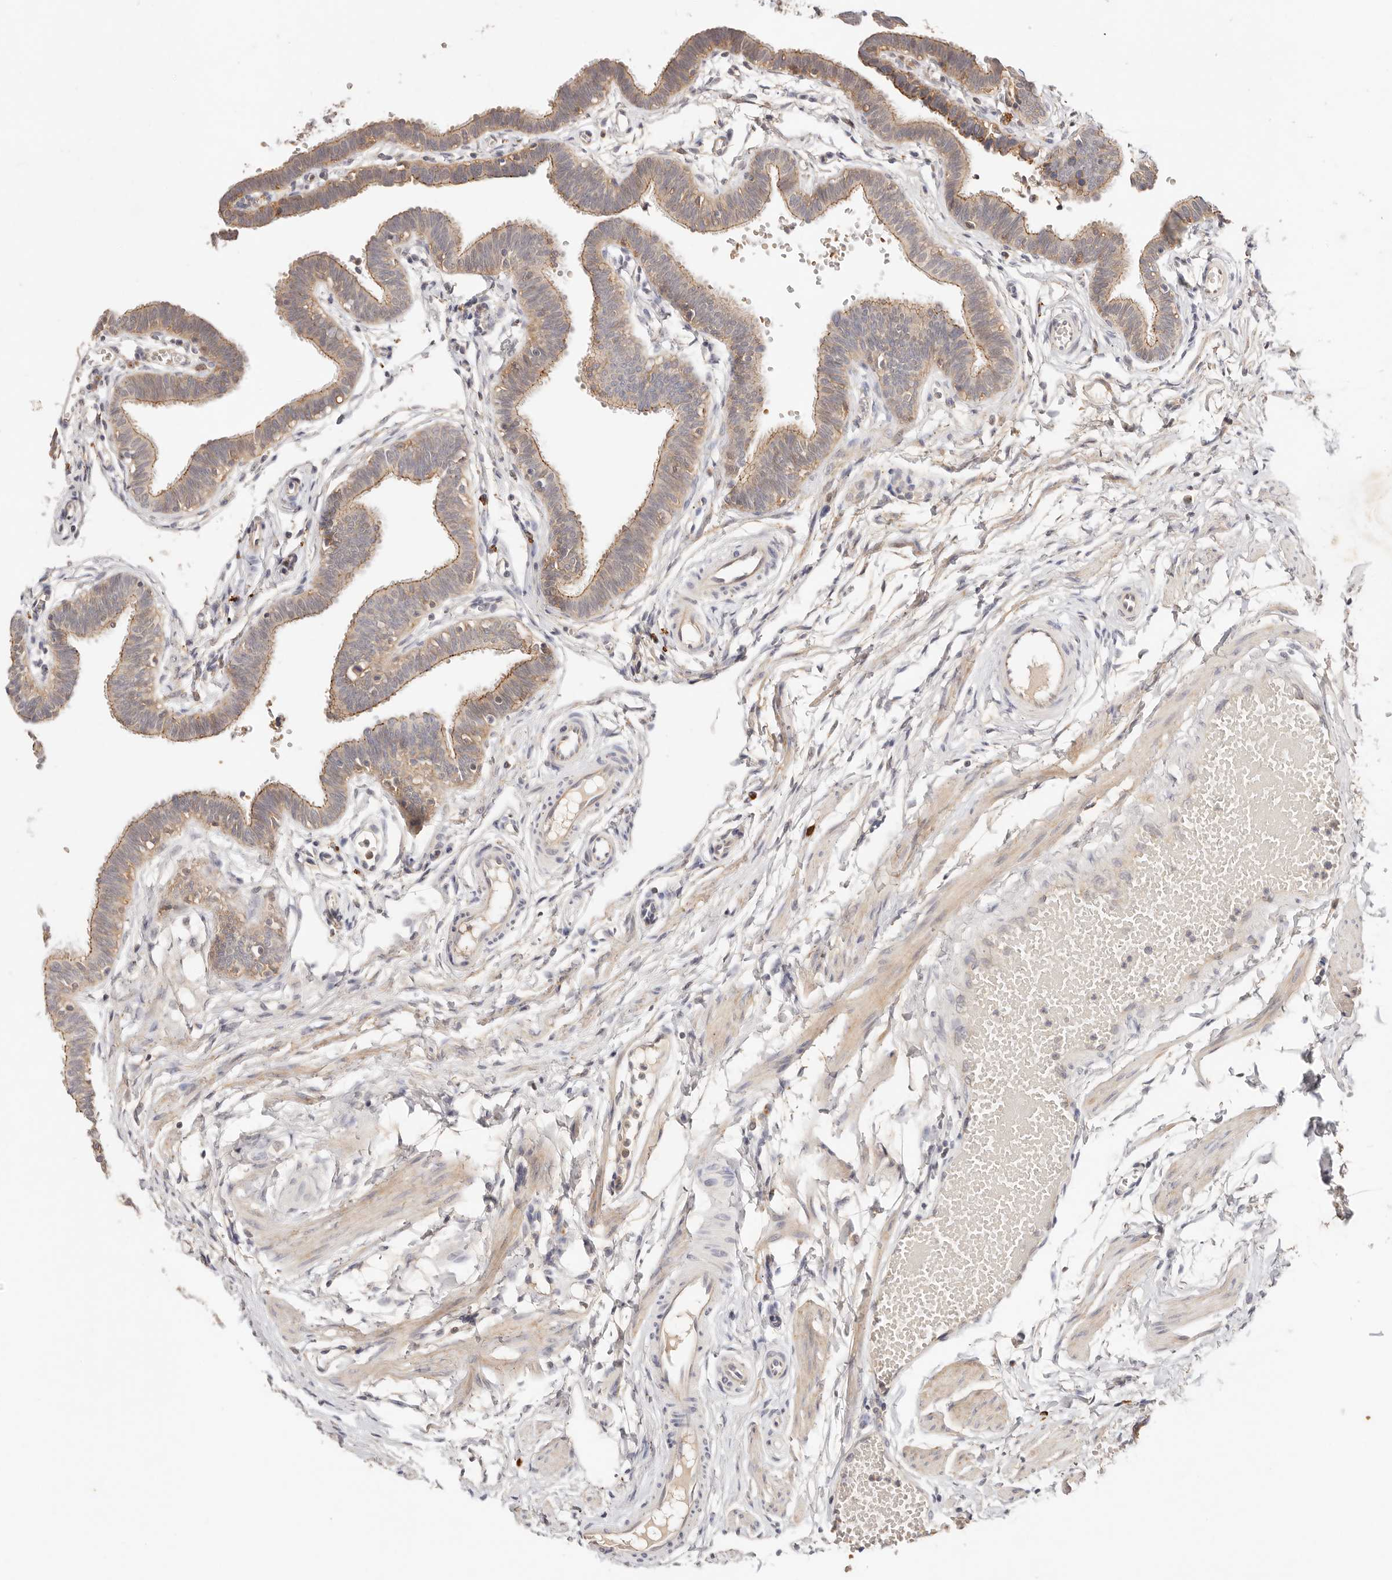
{"staining": {"intensity": "weak", "quantity": "25%-75%", "location": "cytoplasmic/membranous"}, "tissue": "fallopian tube", "cell_type": "Glandular cells", "image_type": "normal", "snomed": [{"axis": "morphology", "description": "Normal tissue, NOS"}, {"axis": "topography", "description": "Fallopian tube"}, {"axis": "topography", "description": "Ovary"}], "caption": "Protein staining of unremarkable fallopian tube shows weak cytoplasmic/membranous positivity in approximately 25%-75% of glandular cells. (Stains: DAB in brown, nuclei in blue, Microscopy: brightfield microscopy at high magnification).", "gene": "CXADR", "patient": {"sex": "female", "age": 23}}